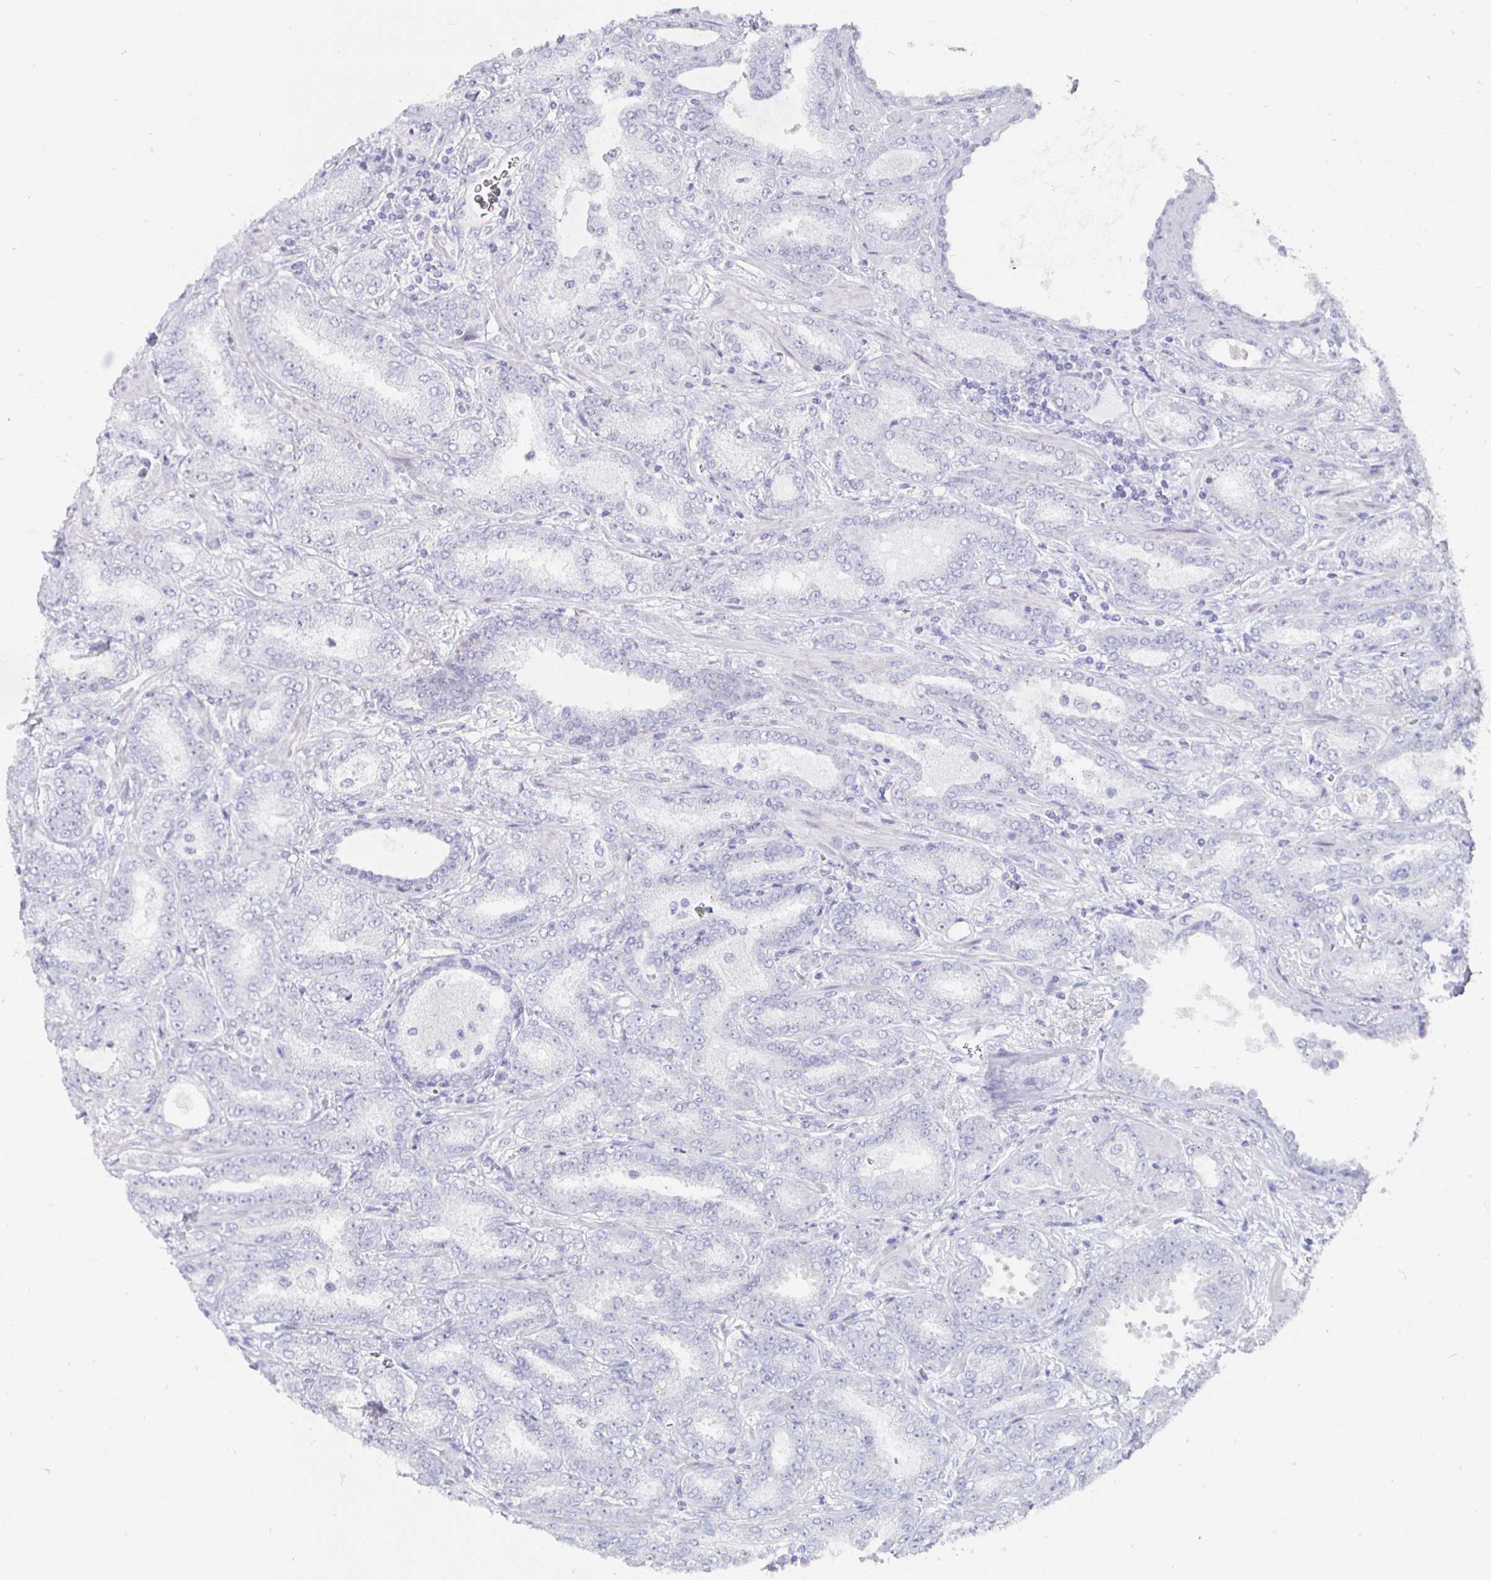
{"staining": {"intensity": "negative", "quantity": "none", "location": "none"}, "tissue": "prostate cancer", "cell_type": "Tumor cells", "image_type": "cancer", "snomed": [{"axis": "morphology", "description": "Adenocarcinoma, High grade"}, {"axis": "topography", "description": "Prostate"}], "caption": "Tumor cells show no significant protein expression in adenocarcinoma (high-grade) (prostate).", "gene": "DMRTB1", "patient": {"sex": "male", "age": 72}}